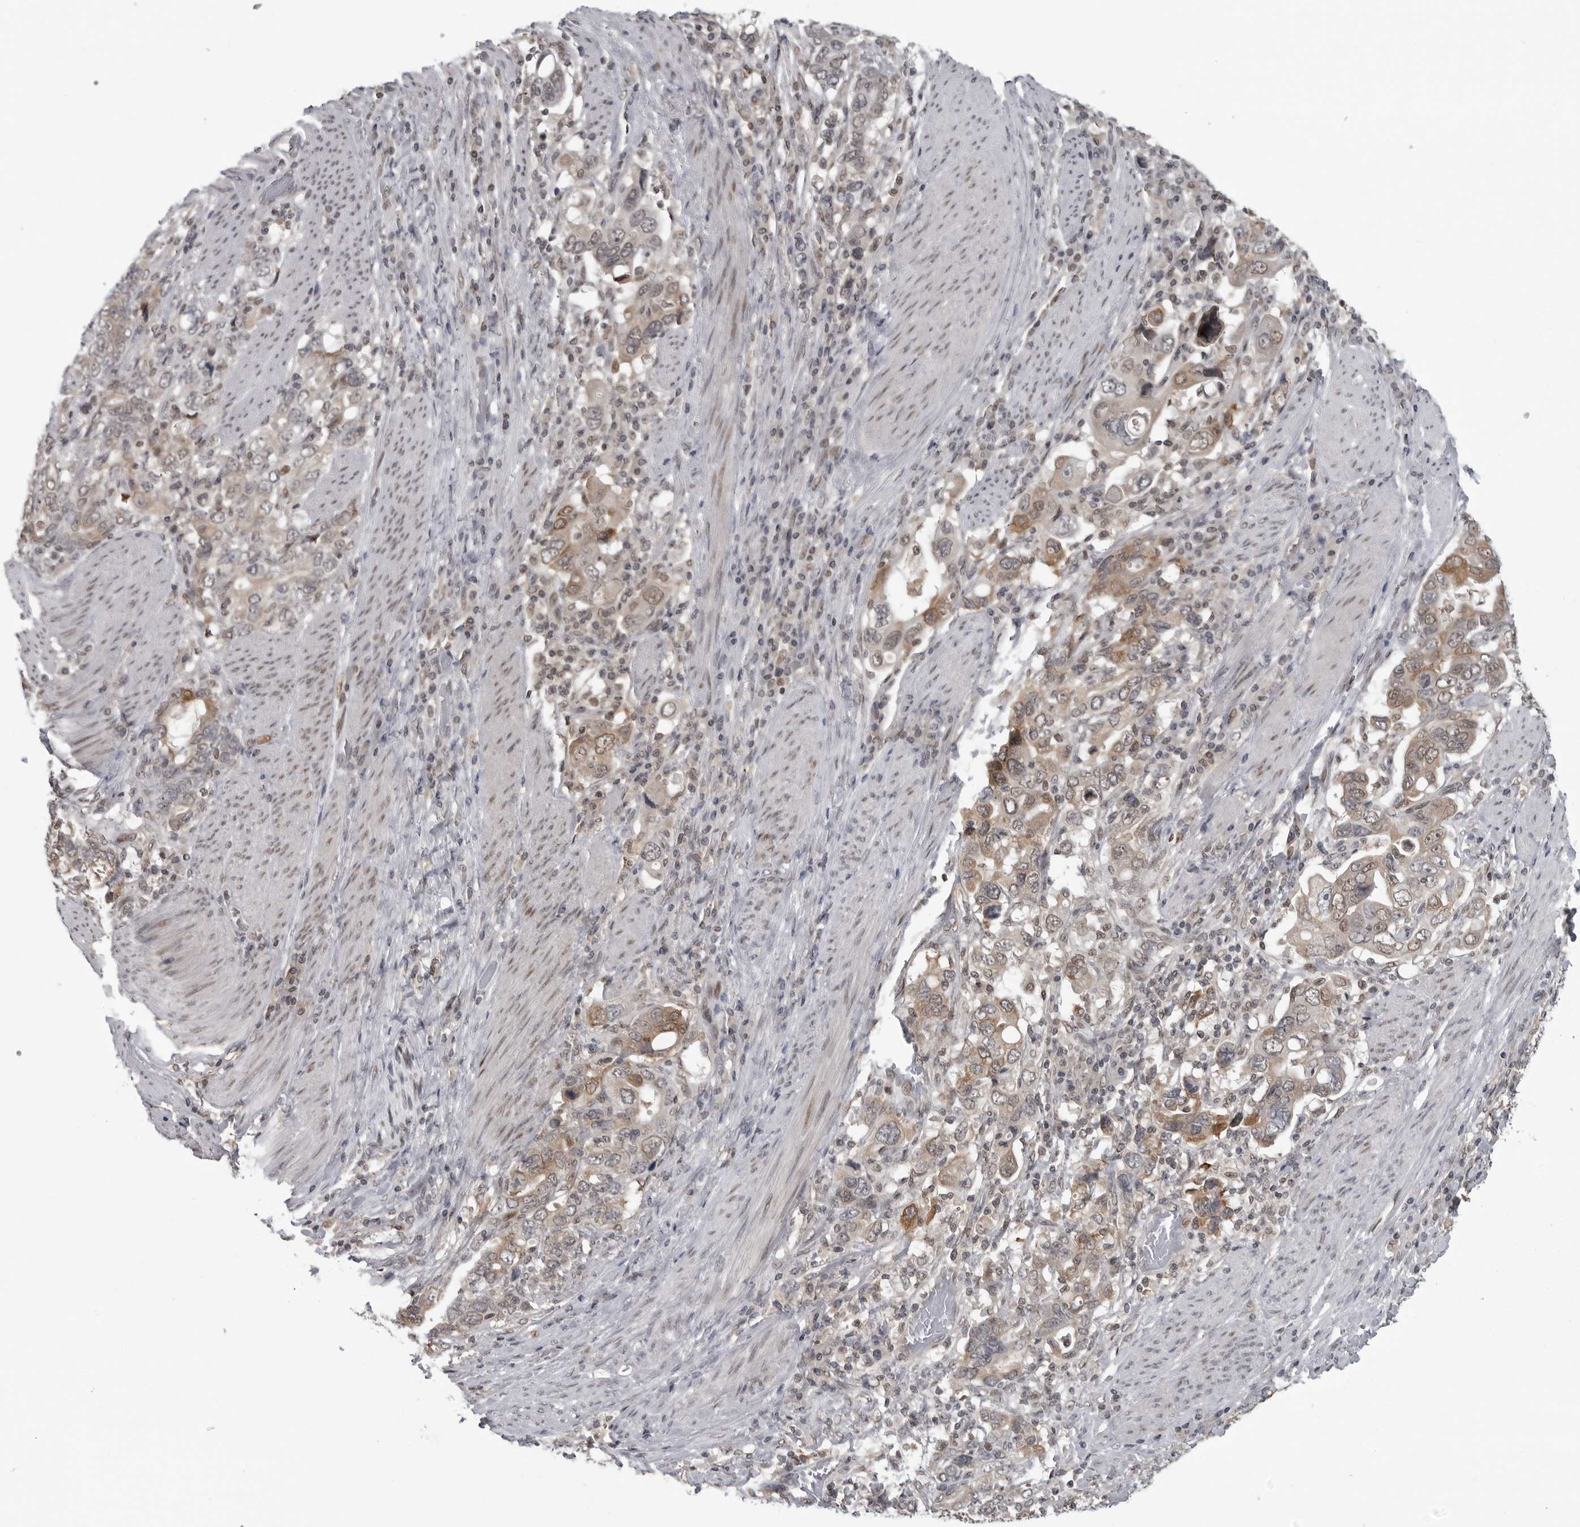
{"staining": {"intensity": "moderate", "quantity": ">75%", "location": "cytoplasmic/membranous,nuclear"}, "tissue": "stomach cancer", "cell_type": "Tumor cells", "image_type": "cancer", "snomed": [{"axis": "morphology", "description": "Adenocarcinoma, NOS"}, {"axis": "topography", "description": "Stomach, upper"}], "caption": "IHC micrograph of stomach adenocarcinoma stained for a protein (brown), which exhibits medium levels of moderate cytoplasmic/membranous and nuclear staining in about >75% of tumor cells.", "gene": "C8orf58", "patient": {"sex": "male", "age": 62}}